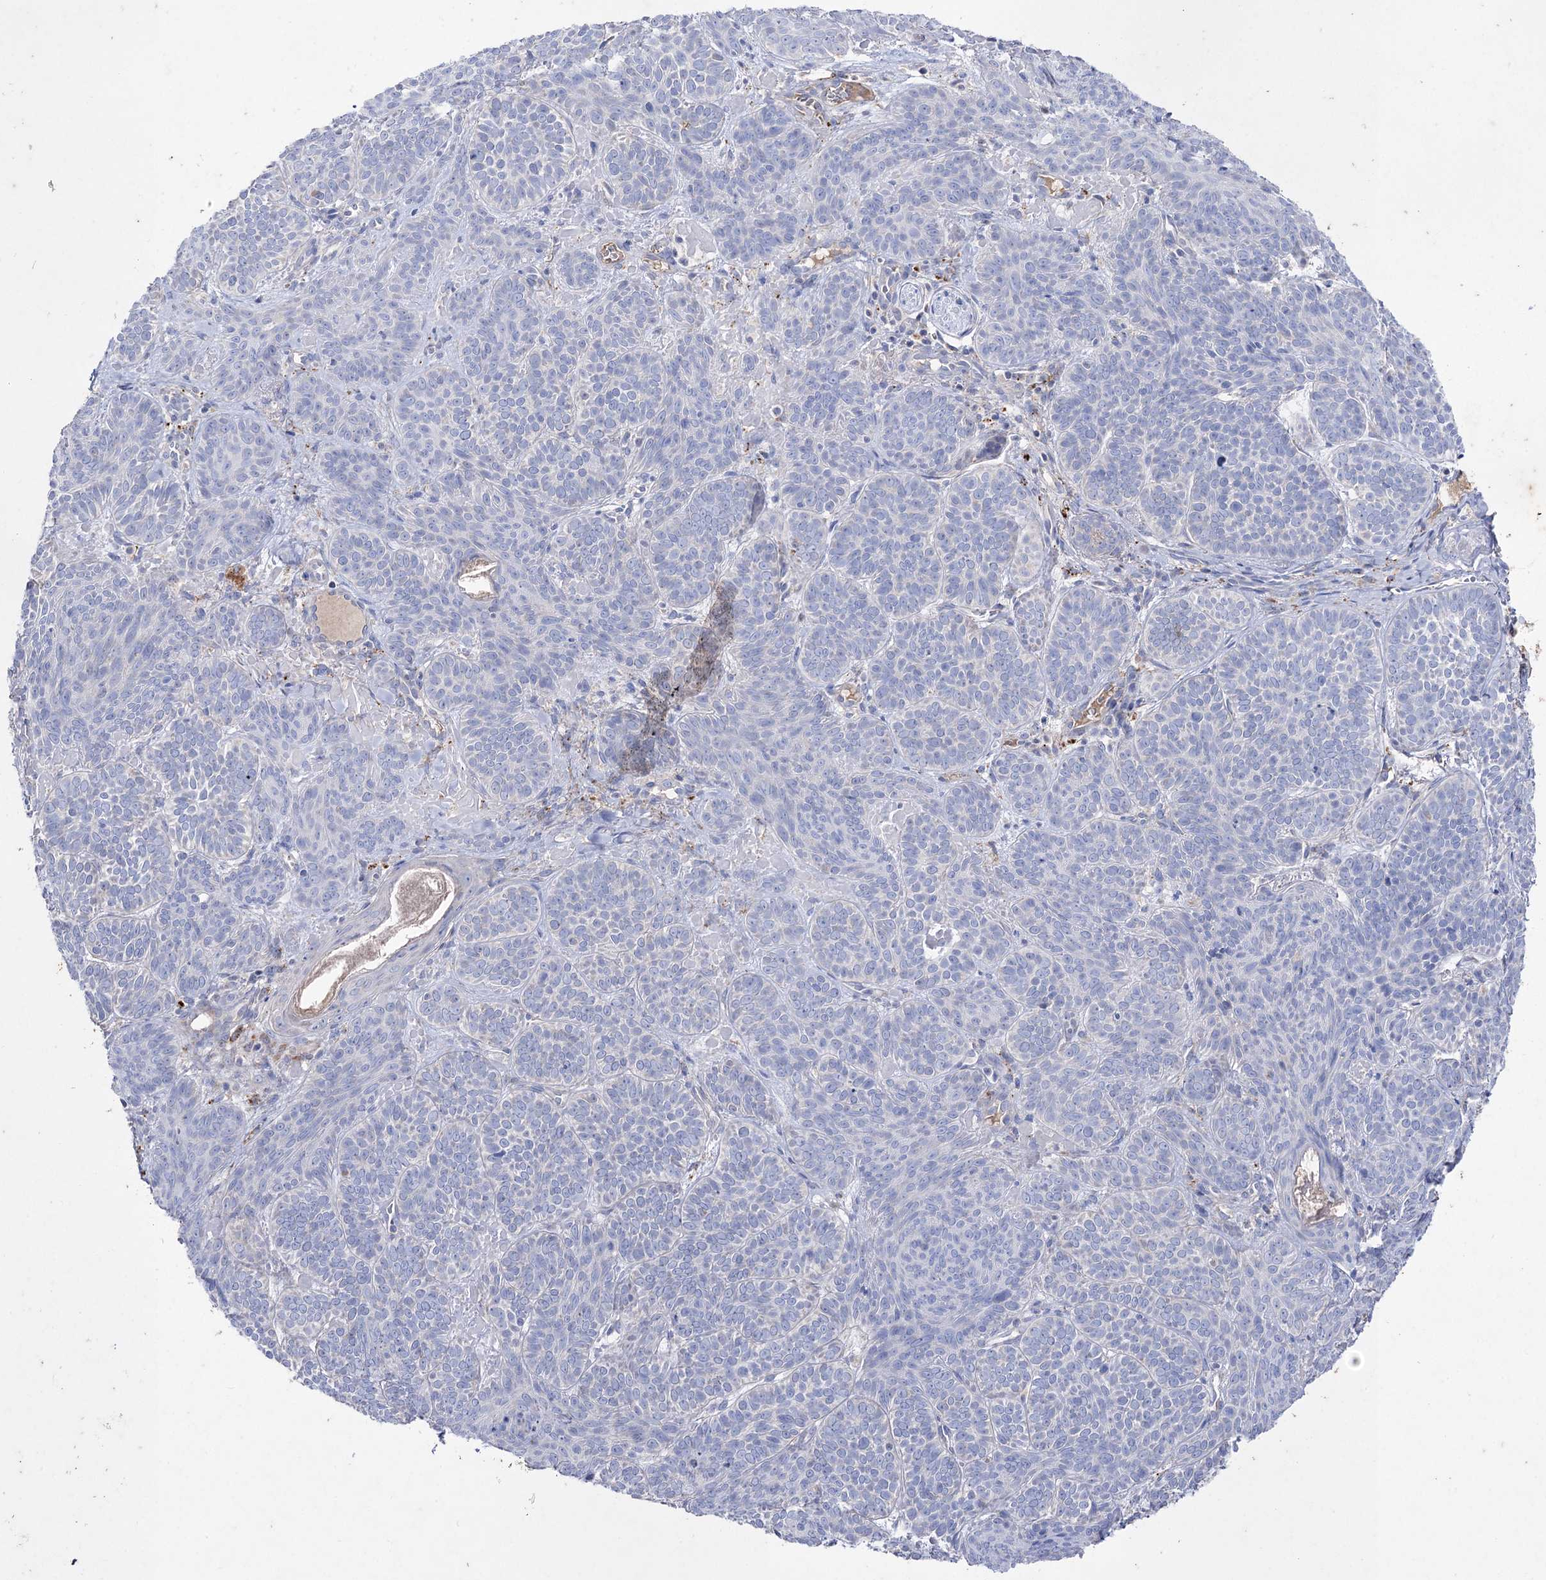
{"staining": {"intensity": "negative", "quantity": "none", "location": "none"}, "tissue": "skin cancer", "cell_type": "Tumor cells", "image_type": "cancer", "snomed": [{"axis": "morphology", "description": "Basal cell carcinoma"}, {"axis": "topography", "description": "Skin"}], "caption": "Tumor cells show no significant staining in skin basal cell carcinoma. Brightfield microscopy of immunohistochemistry stained with DAB (3,3'-diaminobenzidine) (brown) and hematoxylin (blue), captured at high magnification.", "gene": "NAGLU", "patient": {"sex": "male", "age": 85}}